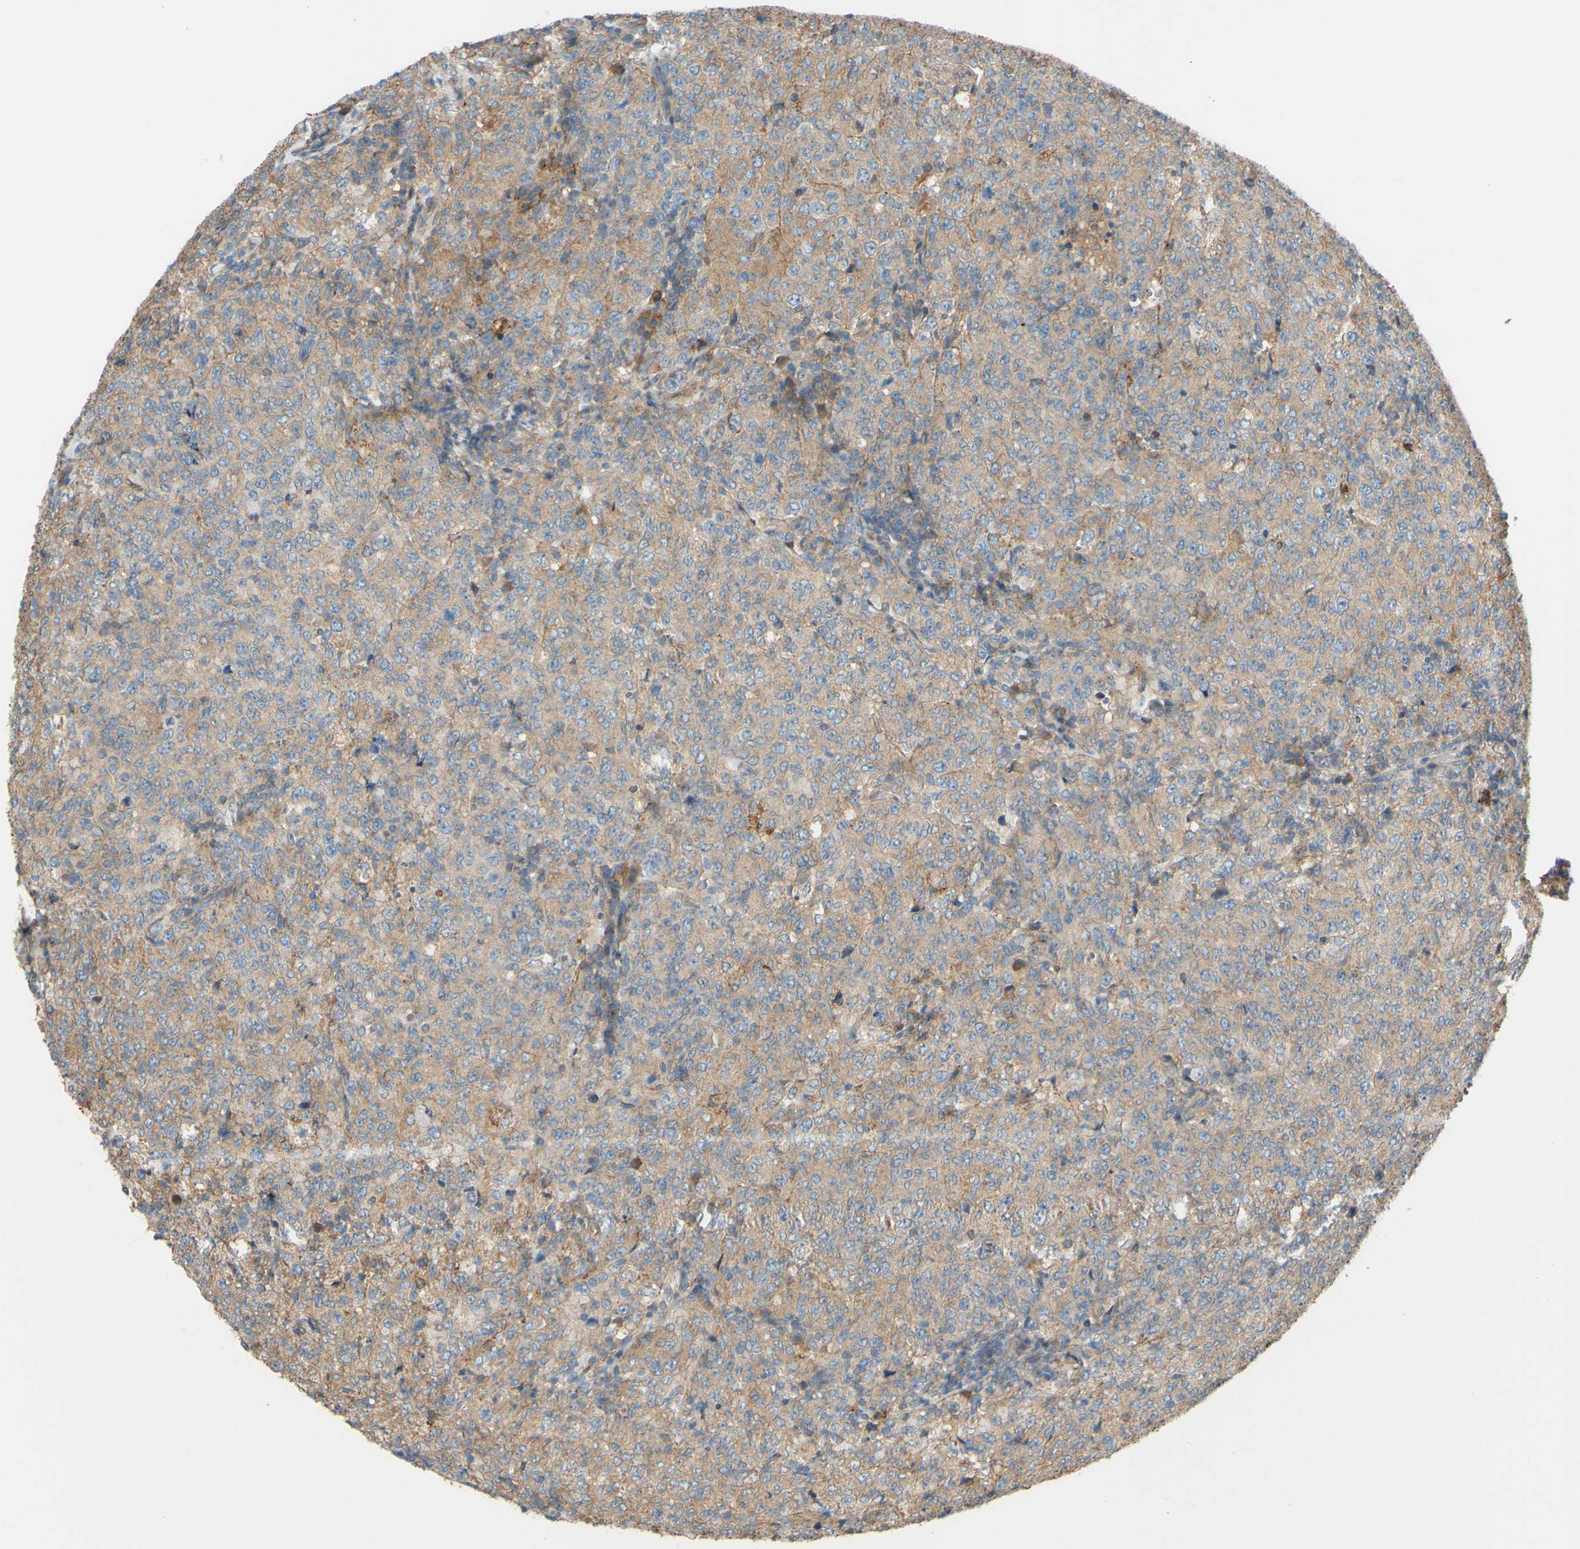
{"staining": {"intensity": "weak", "quantity": "25%-75%", "location": "cytoplasmic/membranous"}, "tissue": "lymphoma", "cell_type": "Tumor cells", "image_type": "cancer", "snomed": [{"axis": "morphology", "description": "Malignant lymphoma, non-Hodgkin's type, High grade"}, {"axis": "topography", "description": "Tonsil"}], "caption": "A histopathology image showing weak cytoplasmic/membranous positivity in approximately 25%-75% of tumor cells in high-grade malignant lymphoma, non-Hodgkin's type, as visualized by brown immunohistochemical staining.", "gene": "POR", "patient": {"sex": "female", "age": 36}}